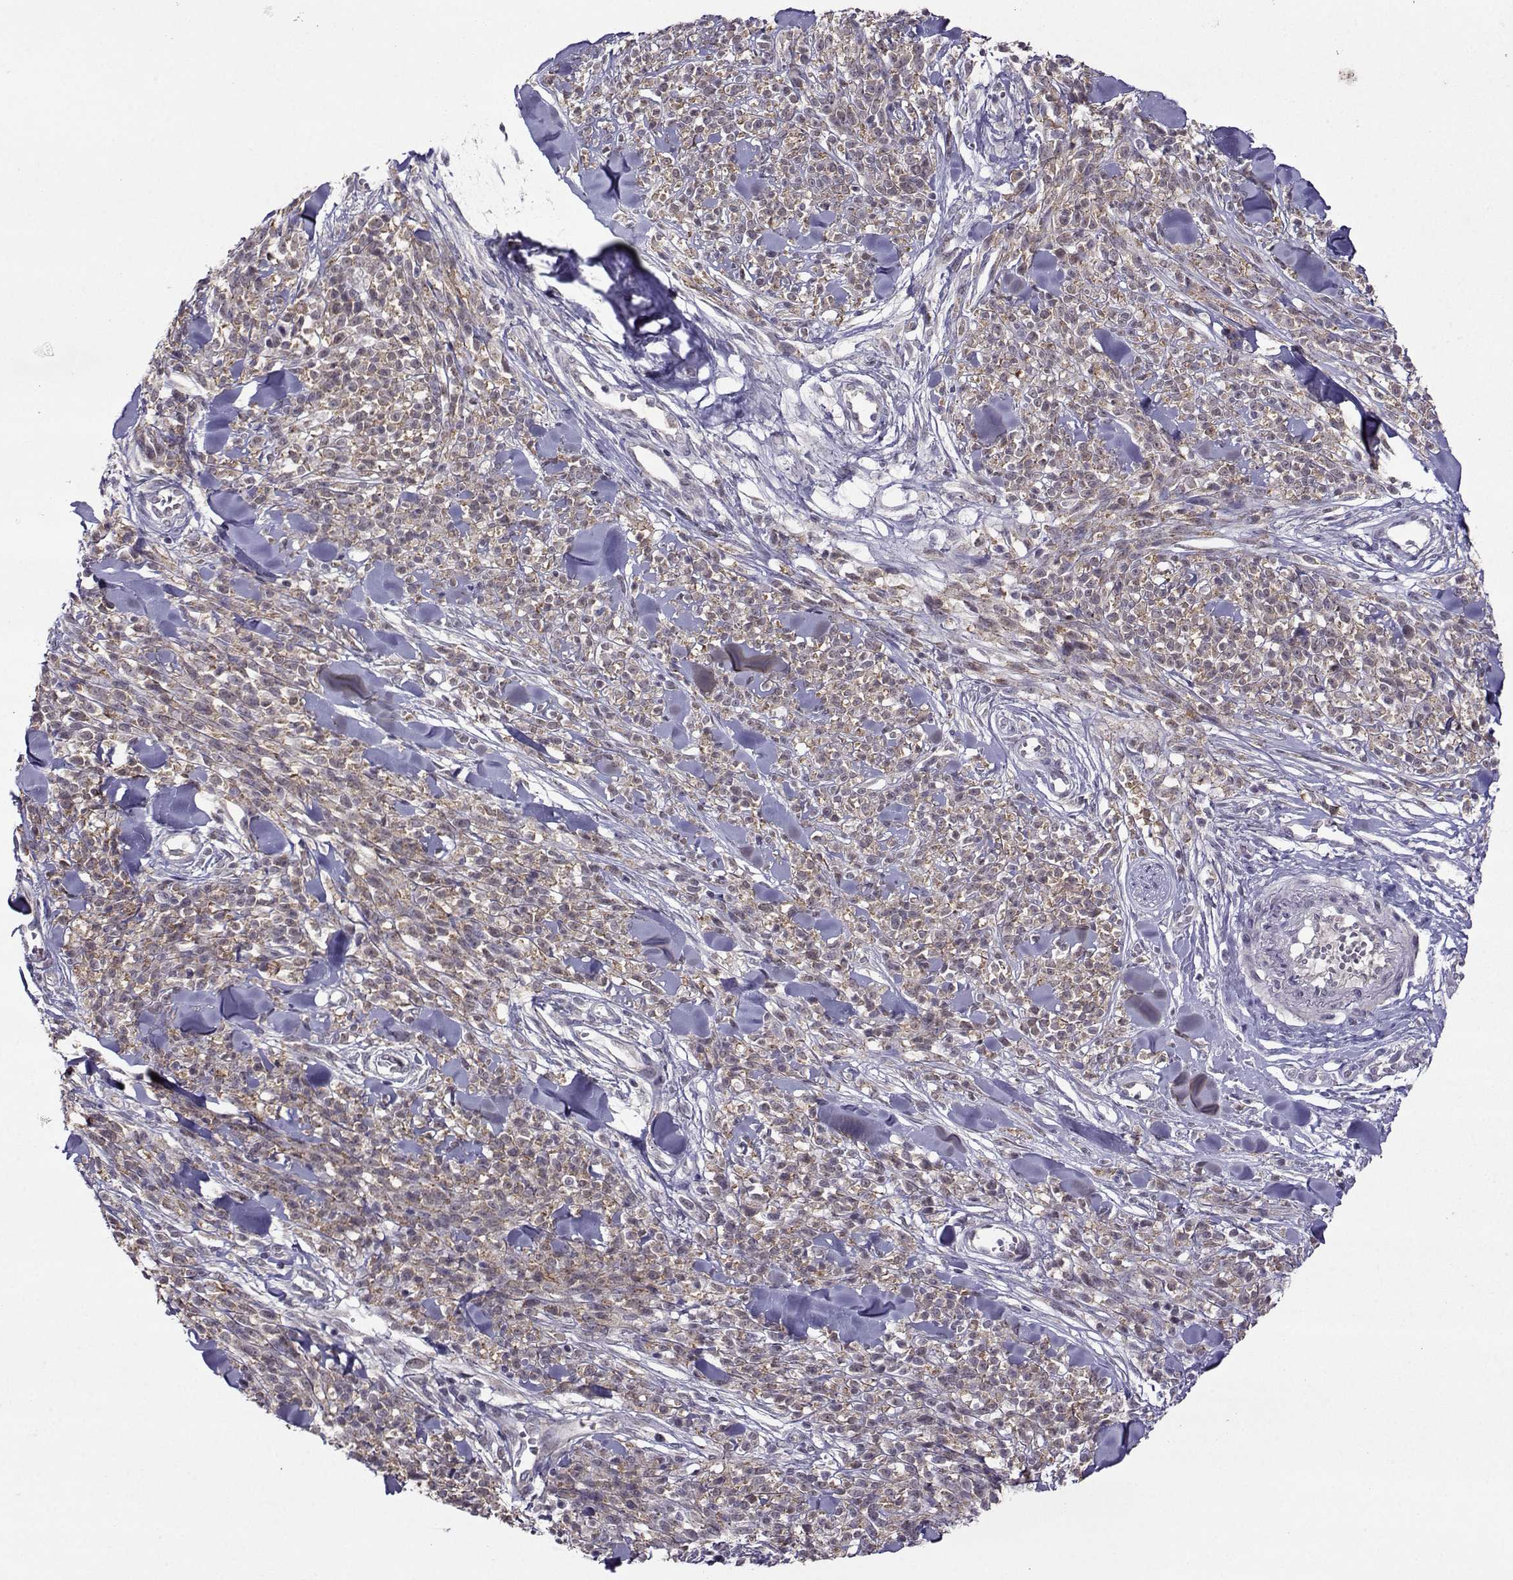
{"staining": {"intensity": "weak", "quantity": ">75%", "location": "cytoplasmic/membranous"}, "tissue": "melanoma", "cell_type": "Tumor cells", "image_type": "cancer", "snomed": [{"axis": "morphology", "description": "Malignant melanoma, NOS"}, {"axis": "topography", "description": "Skin"}, {"axis": "topography", "description": "Skin of trunk"}], "caption": "Weak cytoplasmic/membranous positivity for a protein is appreciated in about >75% of tumor cells of malignant melanoma using immunohistochemistry (IHC).", "gene": "DDX20", "patient": {"sex": "male", "age": 74}}